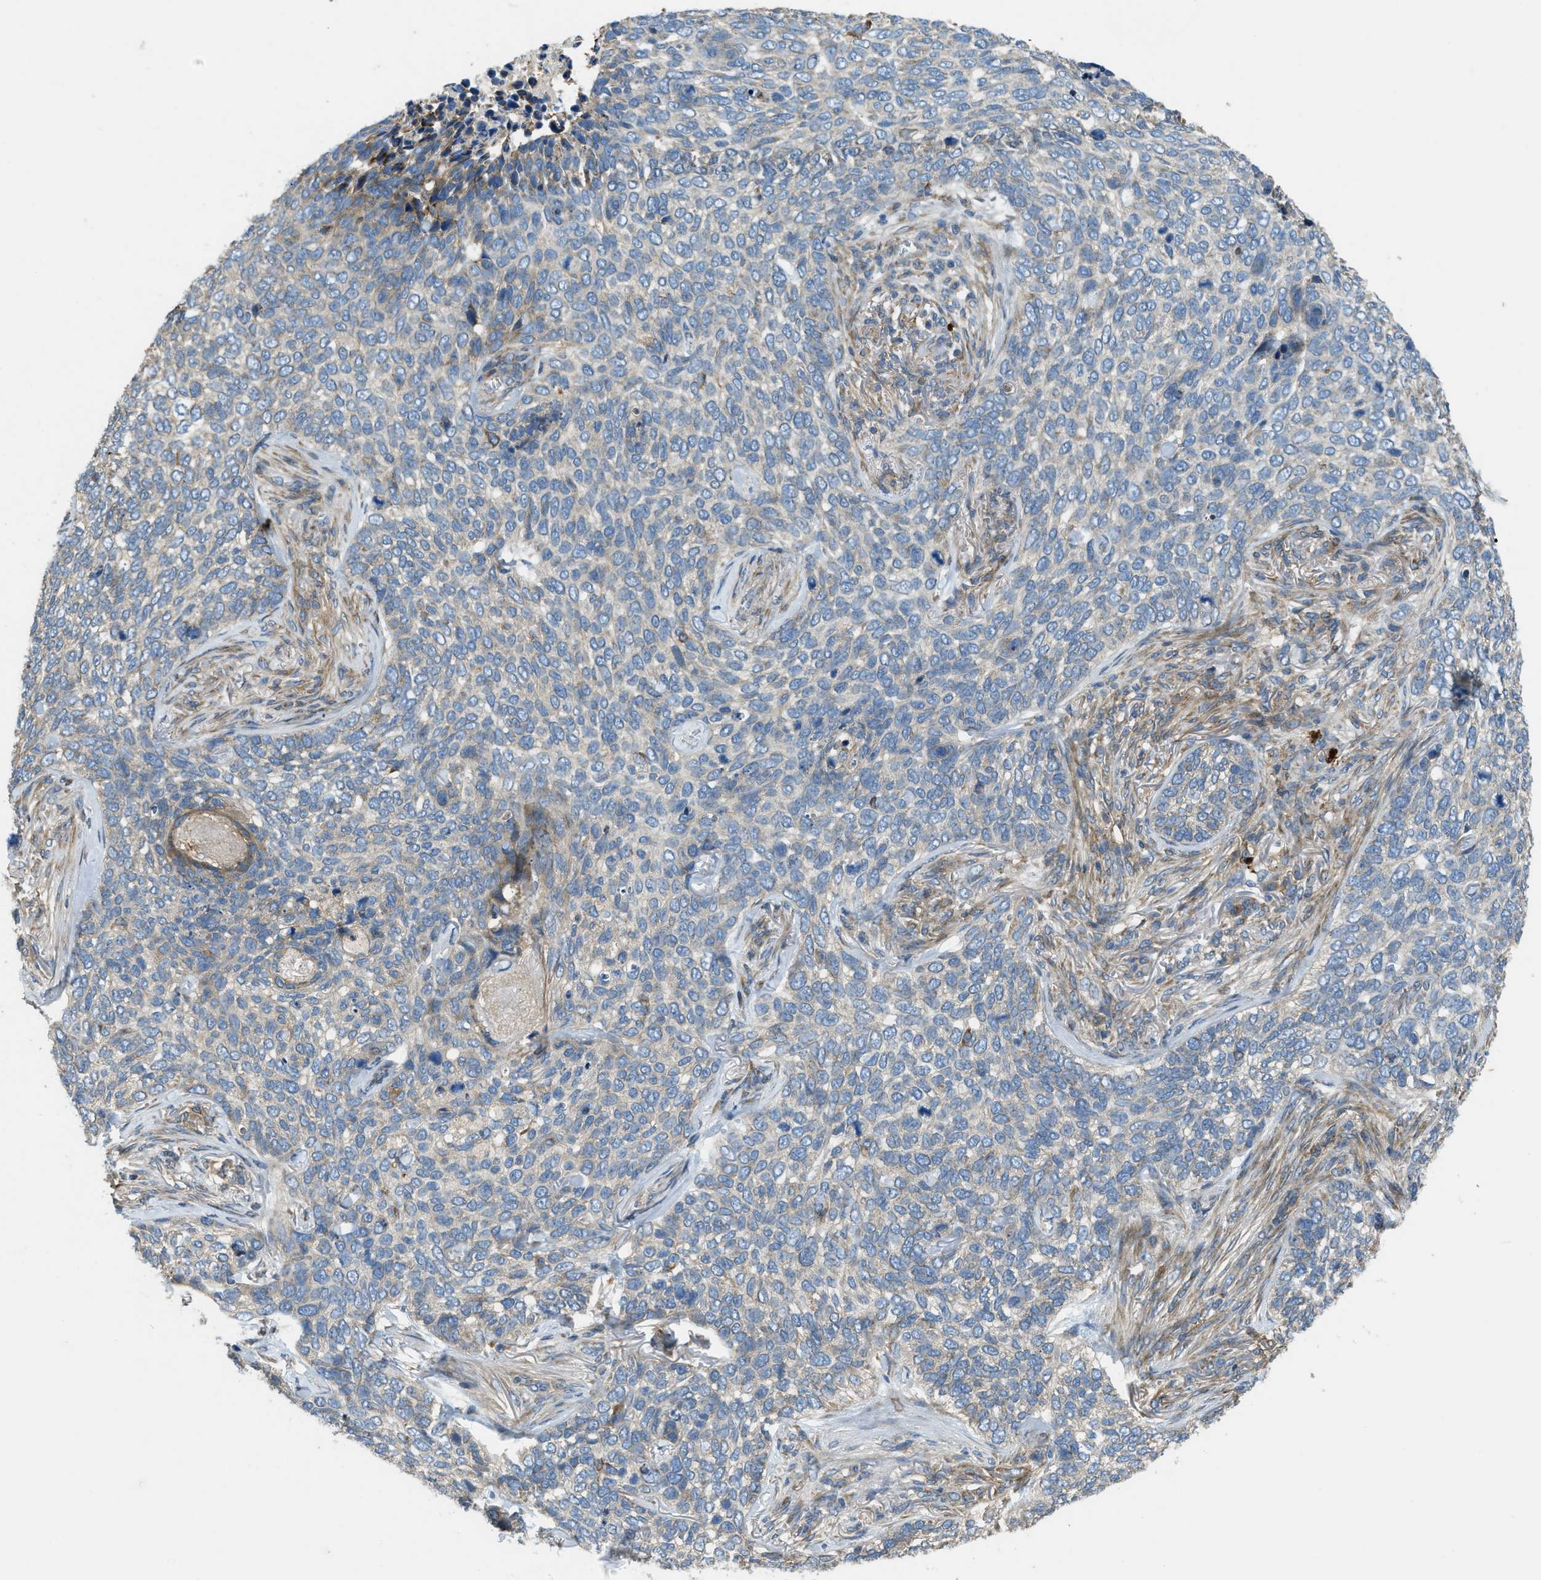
{"staining": {"intensity": "weak", "quantity": "<25%", "location": "cytoplasmic/membranous"}, "tissue": "skin cancer", "cell_type": "Tumor cells", "image_type": "cancer", "snomed": [{"axis": "morphology", "description": "Basal cell carcinoma"}, {"axis": "topography", "description": "Skin"}], "caption": "A photomicrograph of skin basal cell carcinoma stained for a protein displays no brown staining in tumor cells. Nuclei are stained in blue.", "gene": "TMEM68", "patient": {"sex": "female", "age": 64}}